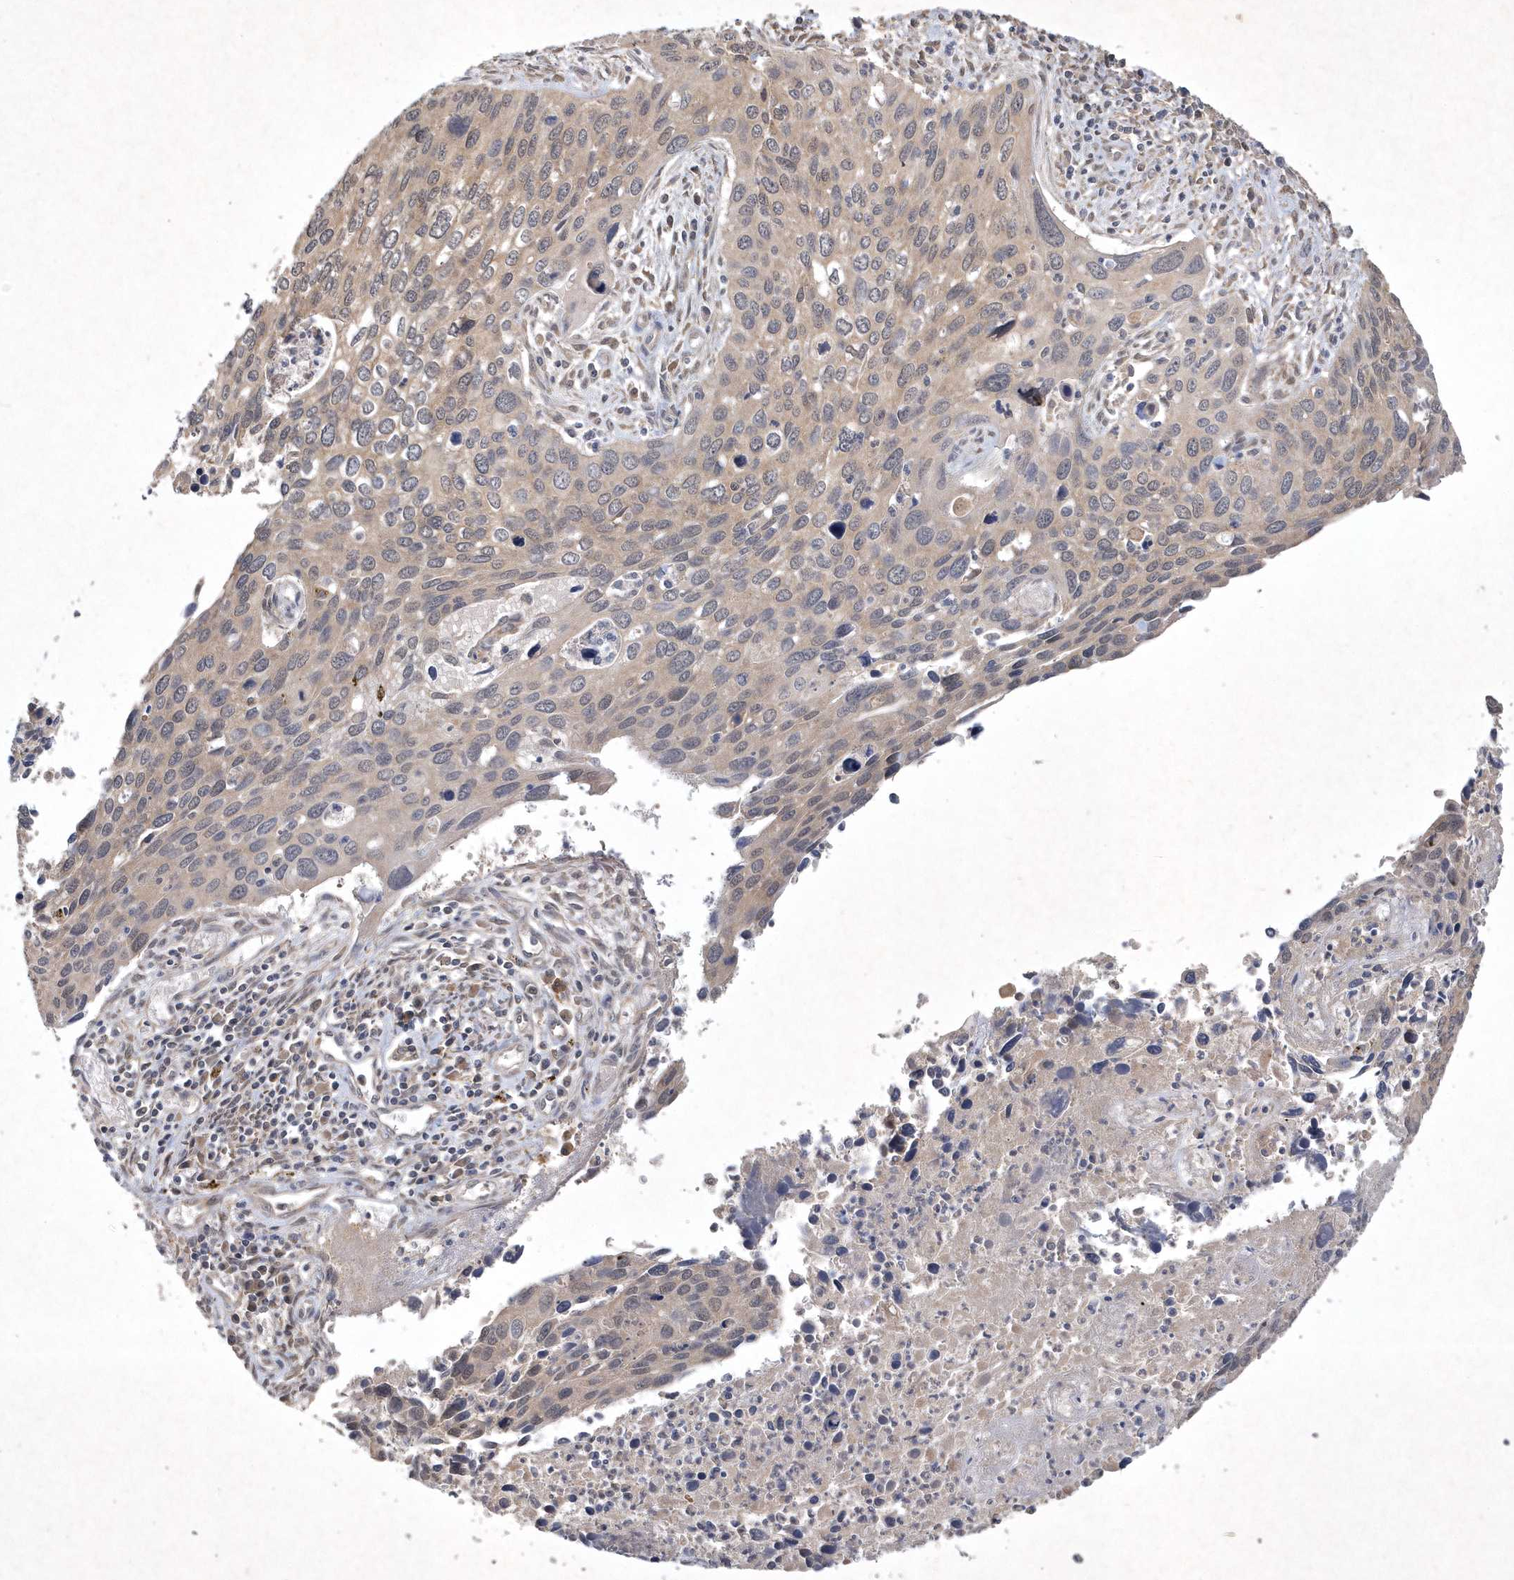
{"staining": {"intensity": "negative", "quantity": "none", "location": "none"}, "tissue": "cervical cancer", "cell_type": "Tumor cells", "image_type": "cancer", "snomed": [{"axis": "morphology", "description": "Squamous cell carcinoma, NOS"}, {"axis": "topography", "description": "Cervix"}], "caption": "Immunohistochemical staining of human cervical cancer reveals no significant staining in tumor cells.", "gene": "AKR7A2", "patient": {"sex": "female", "age": 55}}